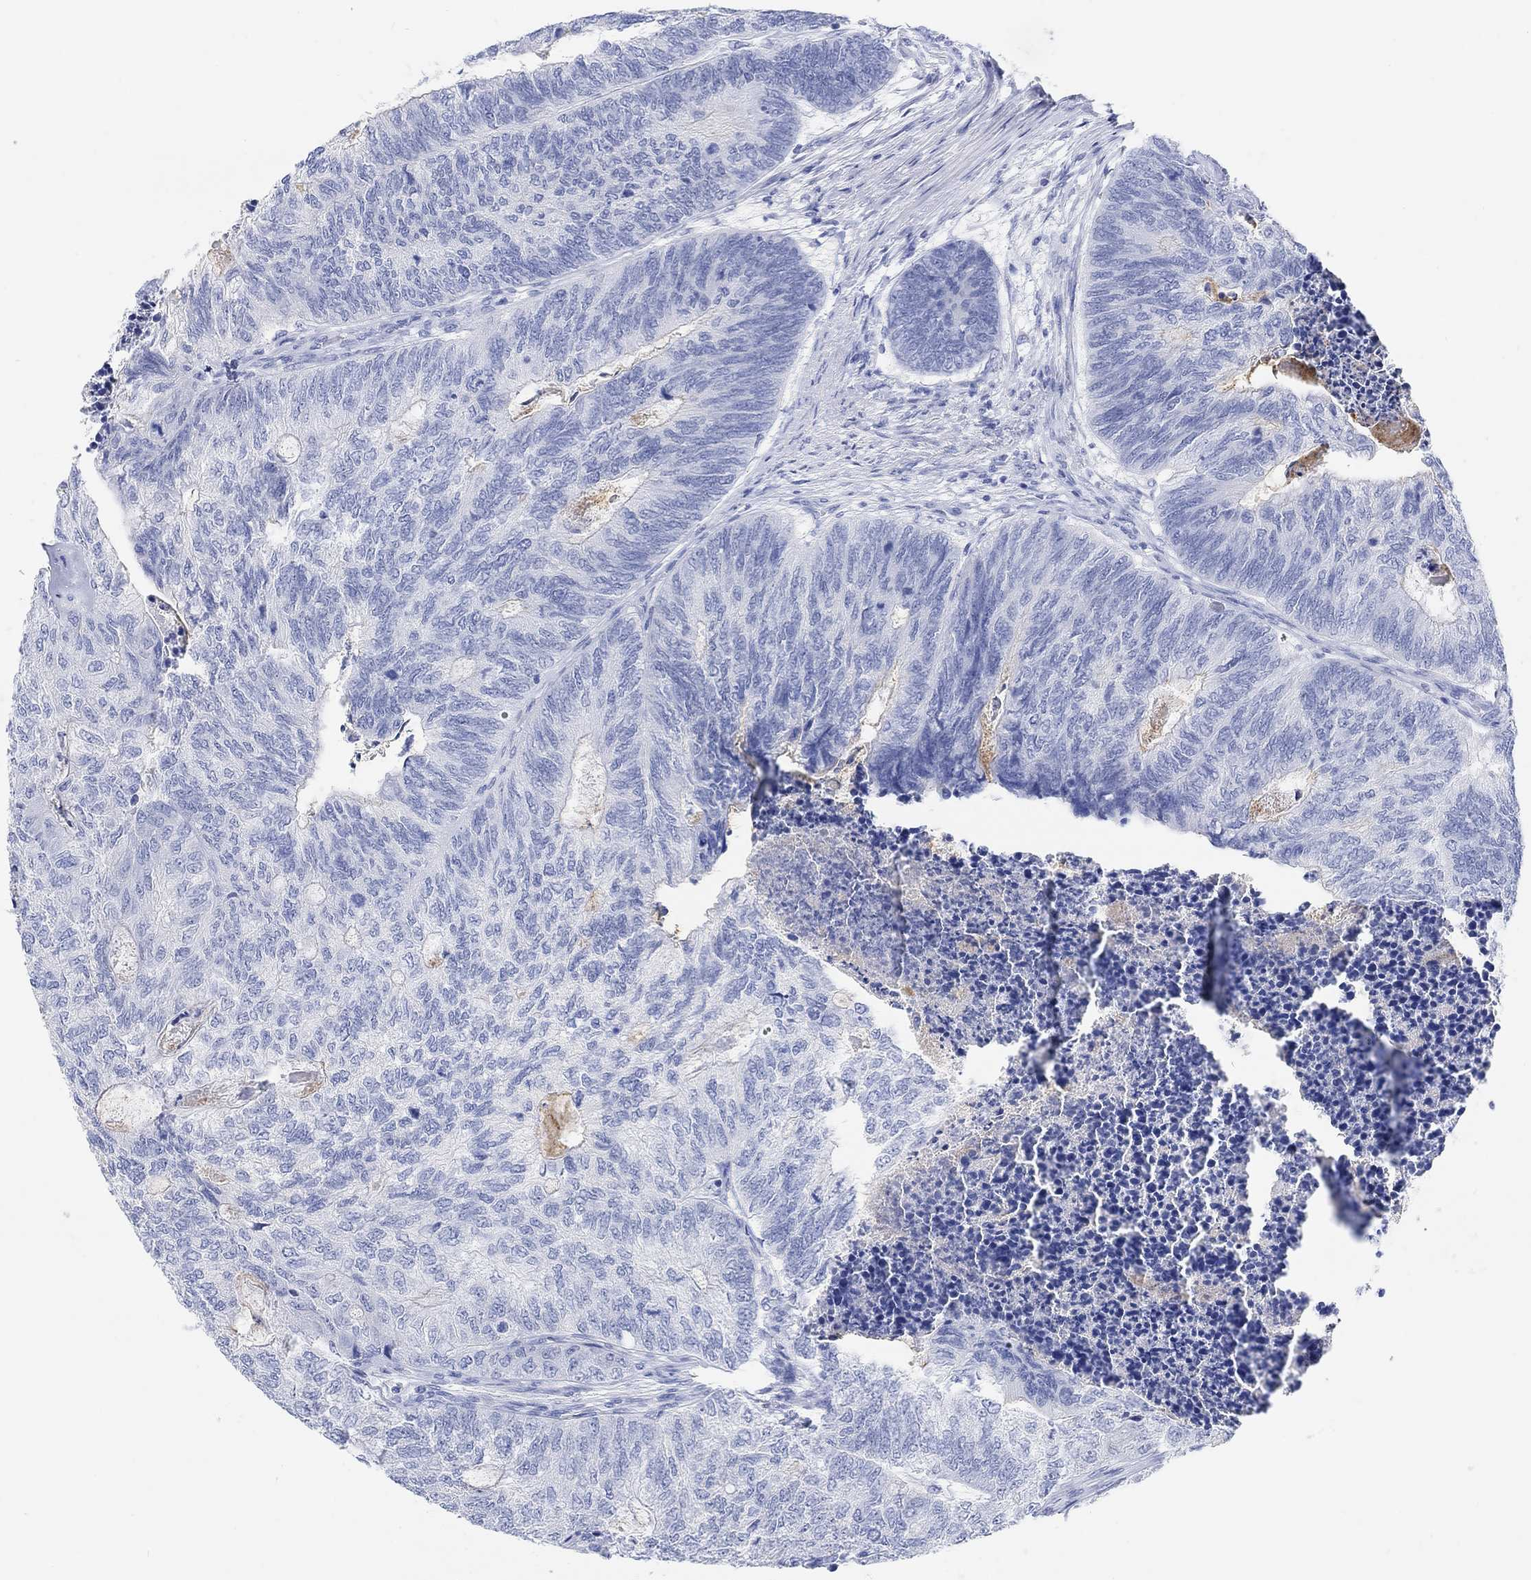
{"staining": {"intensity": "negative", "quantity": "none", "location": "none"}, "tissue": "colorectal cancer", "cell_type": "Tumor cells", "image_type": "cancer", "snomed": [{"axis": "morphology", "description": "Adenocarcinoma, NOS"}, {"axis": "topography", "description": "Colon"}], "caption": "Image shows no significant protein staining in tumor cells of colorectal cancer (adenocarcinoma).", "gene": "XIRP2", "patient": {"sex": "female", "age": 67}}